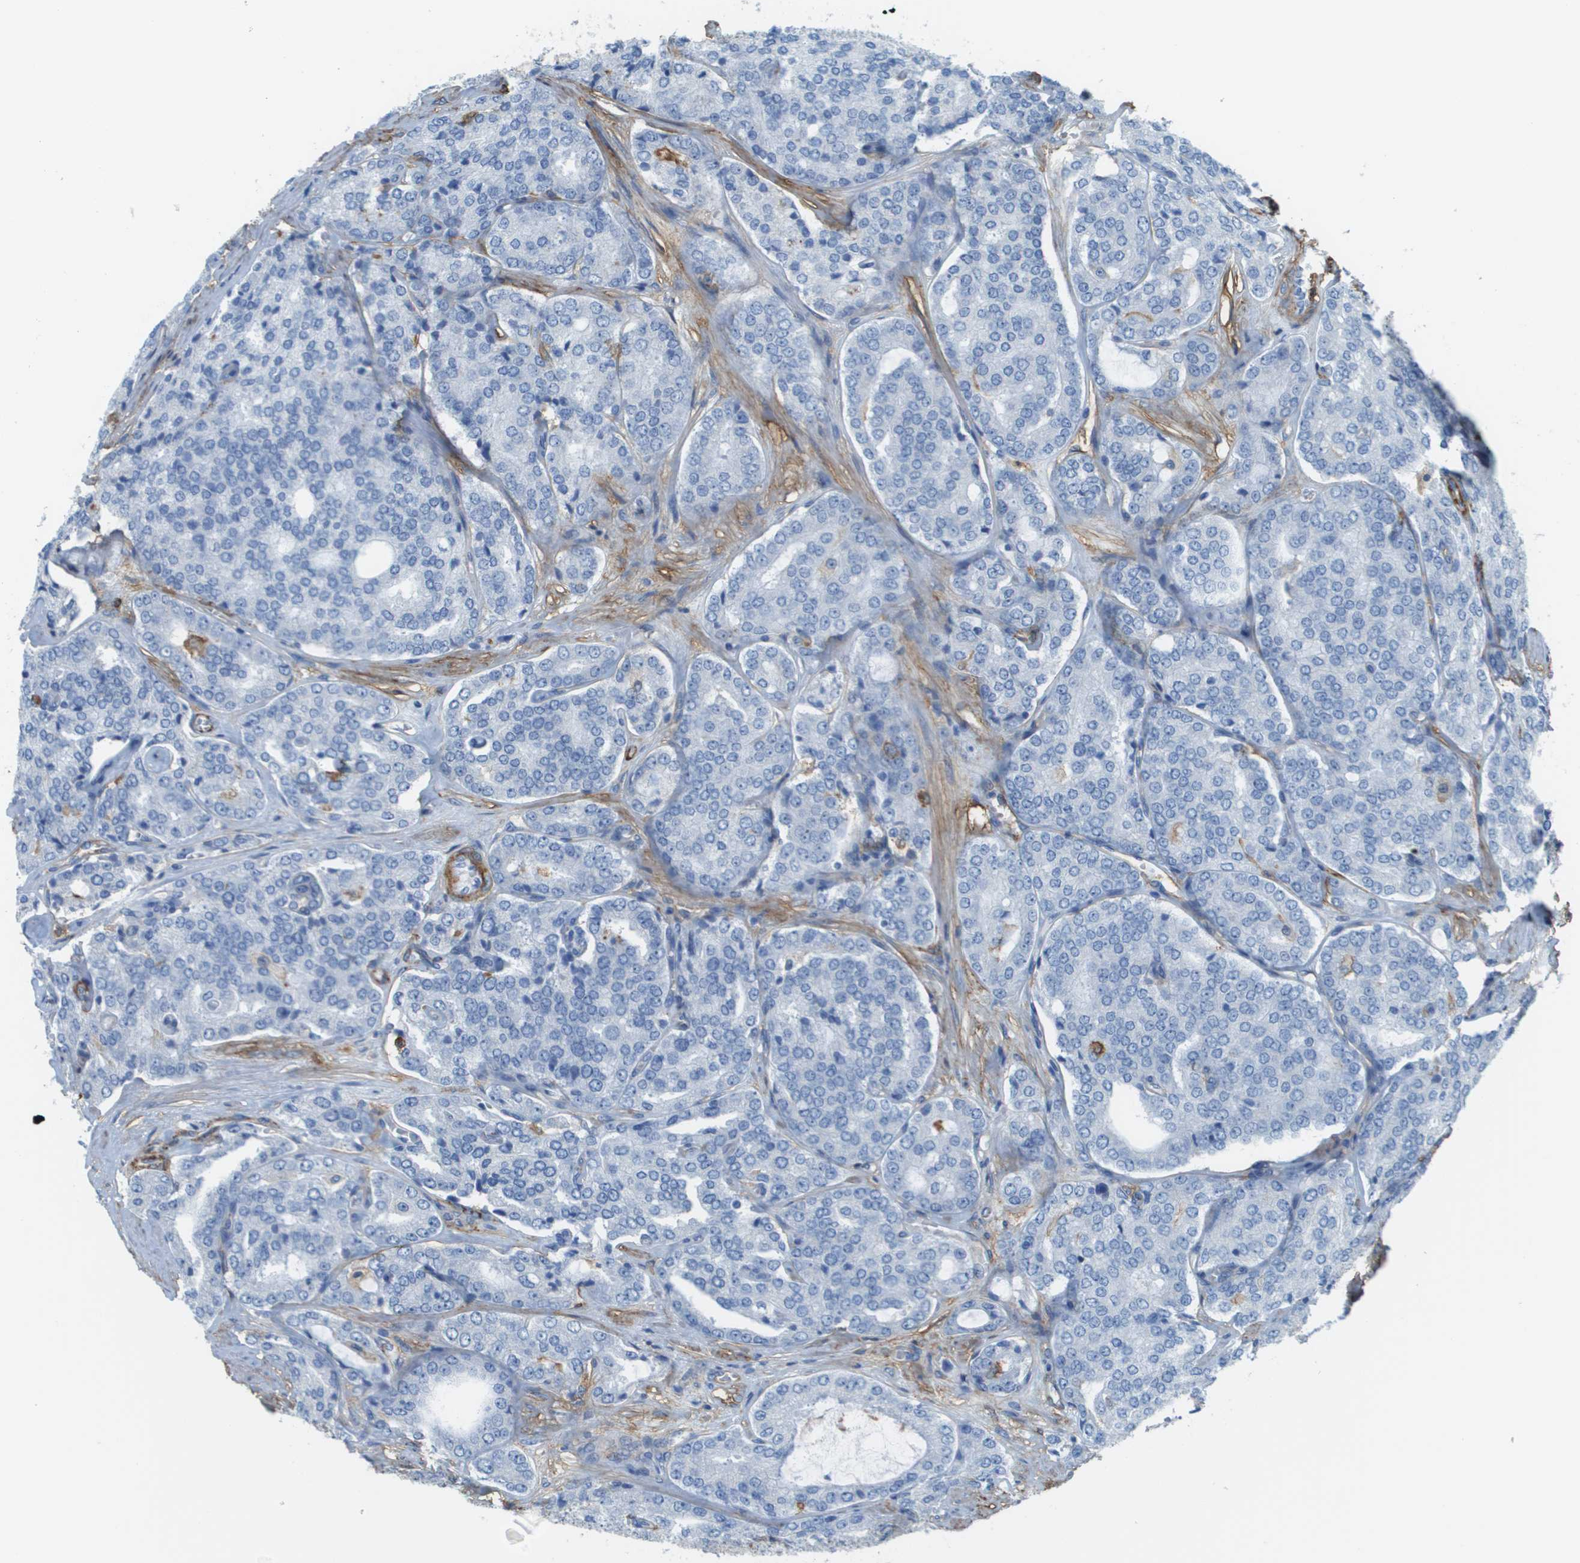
{"staining": {"intensity": "negative", "quantity": "none", "location": "none"}, "tissue": "prostate cancer", "cell_type": "Tumor cells", "image_type": "cancer", "snomed": [{"axis": "morphology", "description": "Adenocarcinoma, High grade"}, {"axis": "topography", "description": "Prostate"}], "caption": "Photomicrograph shows no significant protein positivity in tumor cells of prostate cancer.", "gene": "ZBTB43", "patient": {"sex": "male", "age": 65}}